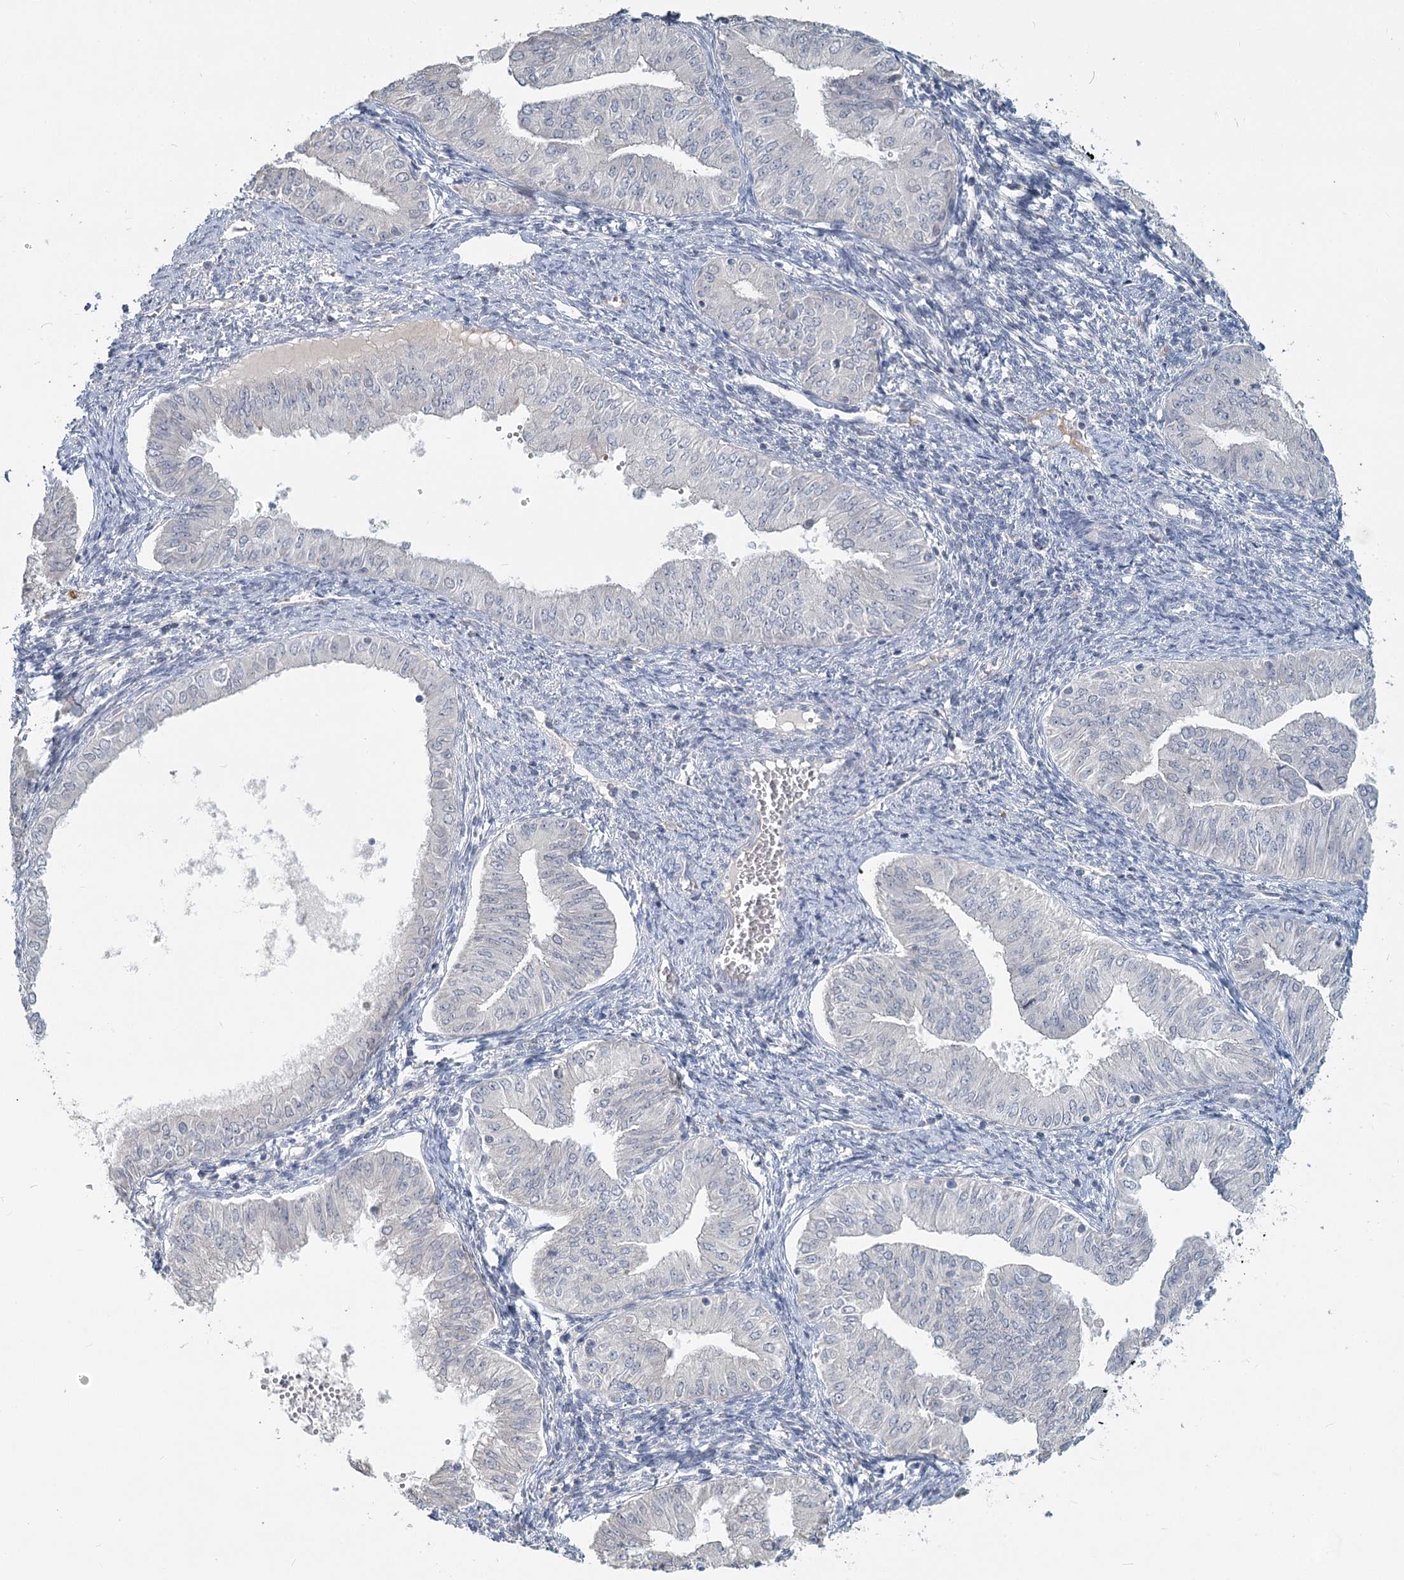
{"staining": {"intensity": "negative", "quantity": "none", "location": "none"}, "tissue": "endometrial cancer", "cell_type": "Tumor cells", "image_type": "cancer", "snomed": [{"axis": "morphology", "description": "Normal tissue, NOS"}, {"axis": "morphology", "description": "Adenocarcinoma, NOS"}, {"axis": "topography", "description": "Endometrium"}], "caption": "This histopathology image is of endometrial adenocarcinoma stained with immunohistochemistry (IHC) to label a protein in brown with the nuclei are counter-stained blue. There is no positivity in tumor cells. The staining is performed using DAB (3,3'-diaminobenzidine) brown chromogen with nuclei counter-stained in using hematoxylin.", "gene": "SLC9A3", "patient": {"sex": "female", "age": 53}}